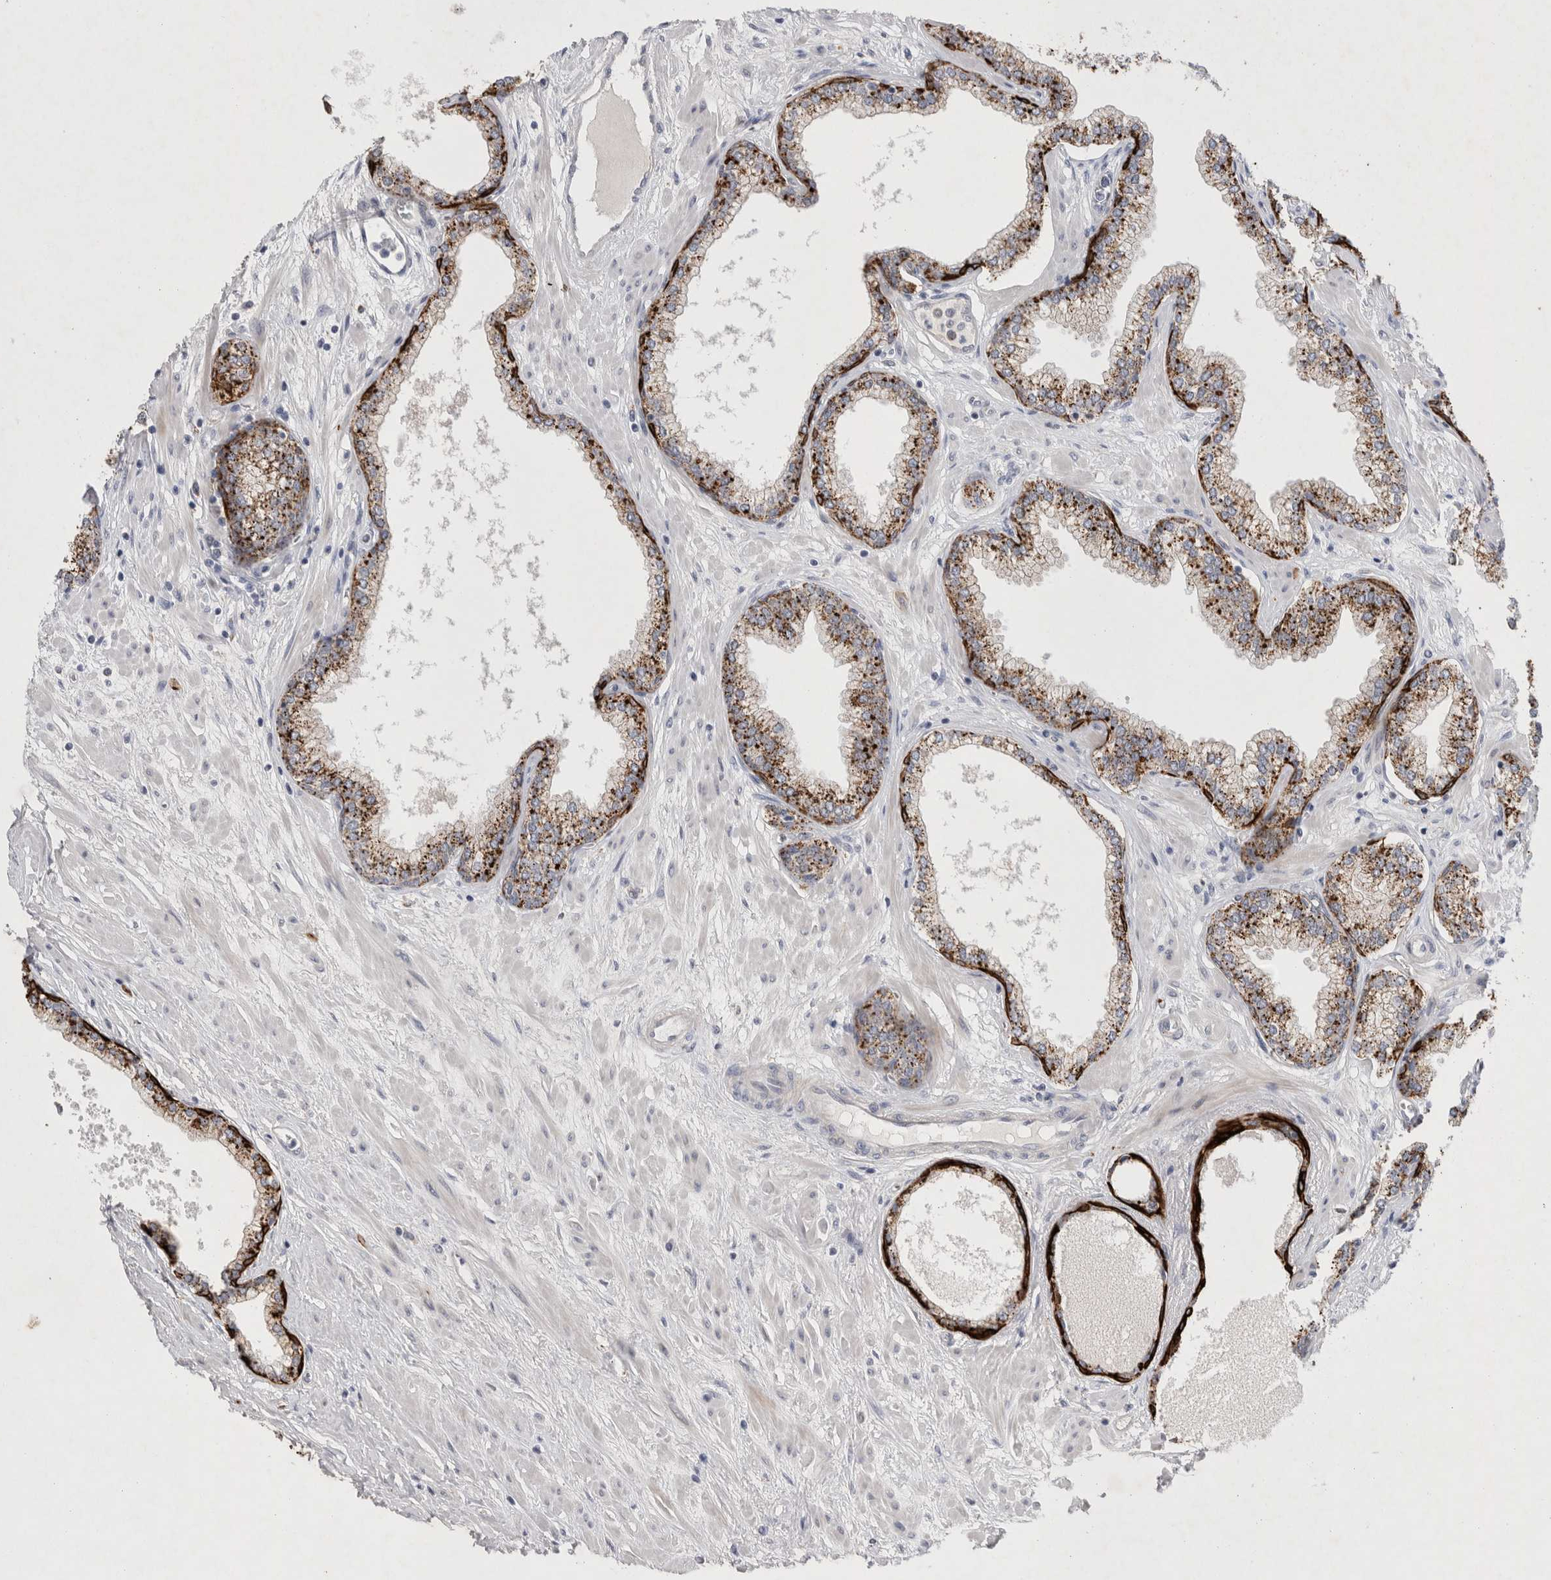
{"staining": {"intensity": "strong", "quantity": "25%-75%", "location": "cytoplasmic/membranous"}, "tissue": "prostate", "cell_type": "Glandular cells", "image_type": "normal", "snomed": [{"axis": "morphology", "description": "Normal tissue, NOS"}, {"axis": "morphology", "description": "Urothelial carcinoma, Low grade"}, {"axis": "topography", "description": "Urinary bladder"}, {"axis": "topography", "description": "Prostate"}], "caption": "Prostate stained with DAB (3,3'-diaminobenzidine) IHC shows high levels of strong cytoplasmic/membranous expression in about 25%-75% of glandular cells. Ihc stains the protein in brown and the nuclei are stained blue.", "gene": "GAA", "patient": {"sex": "male", "age": 60}}